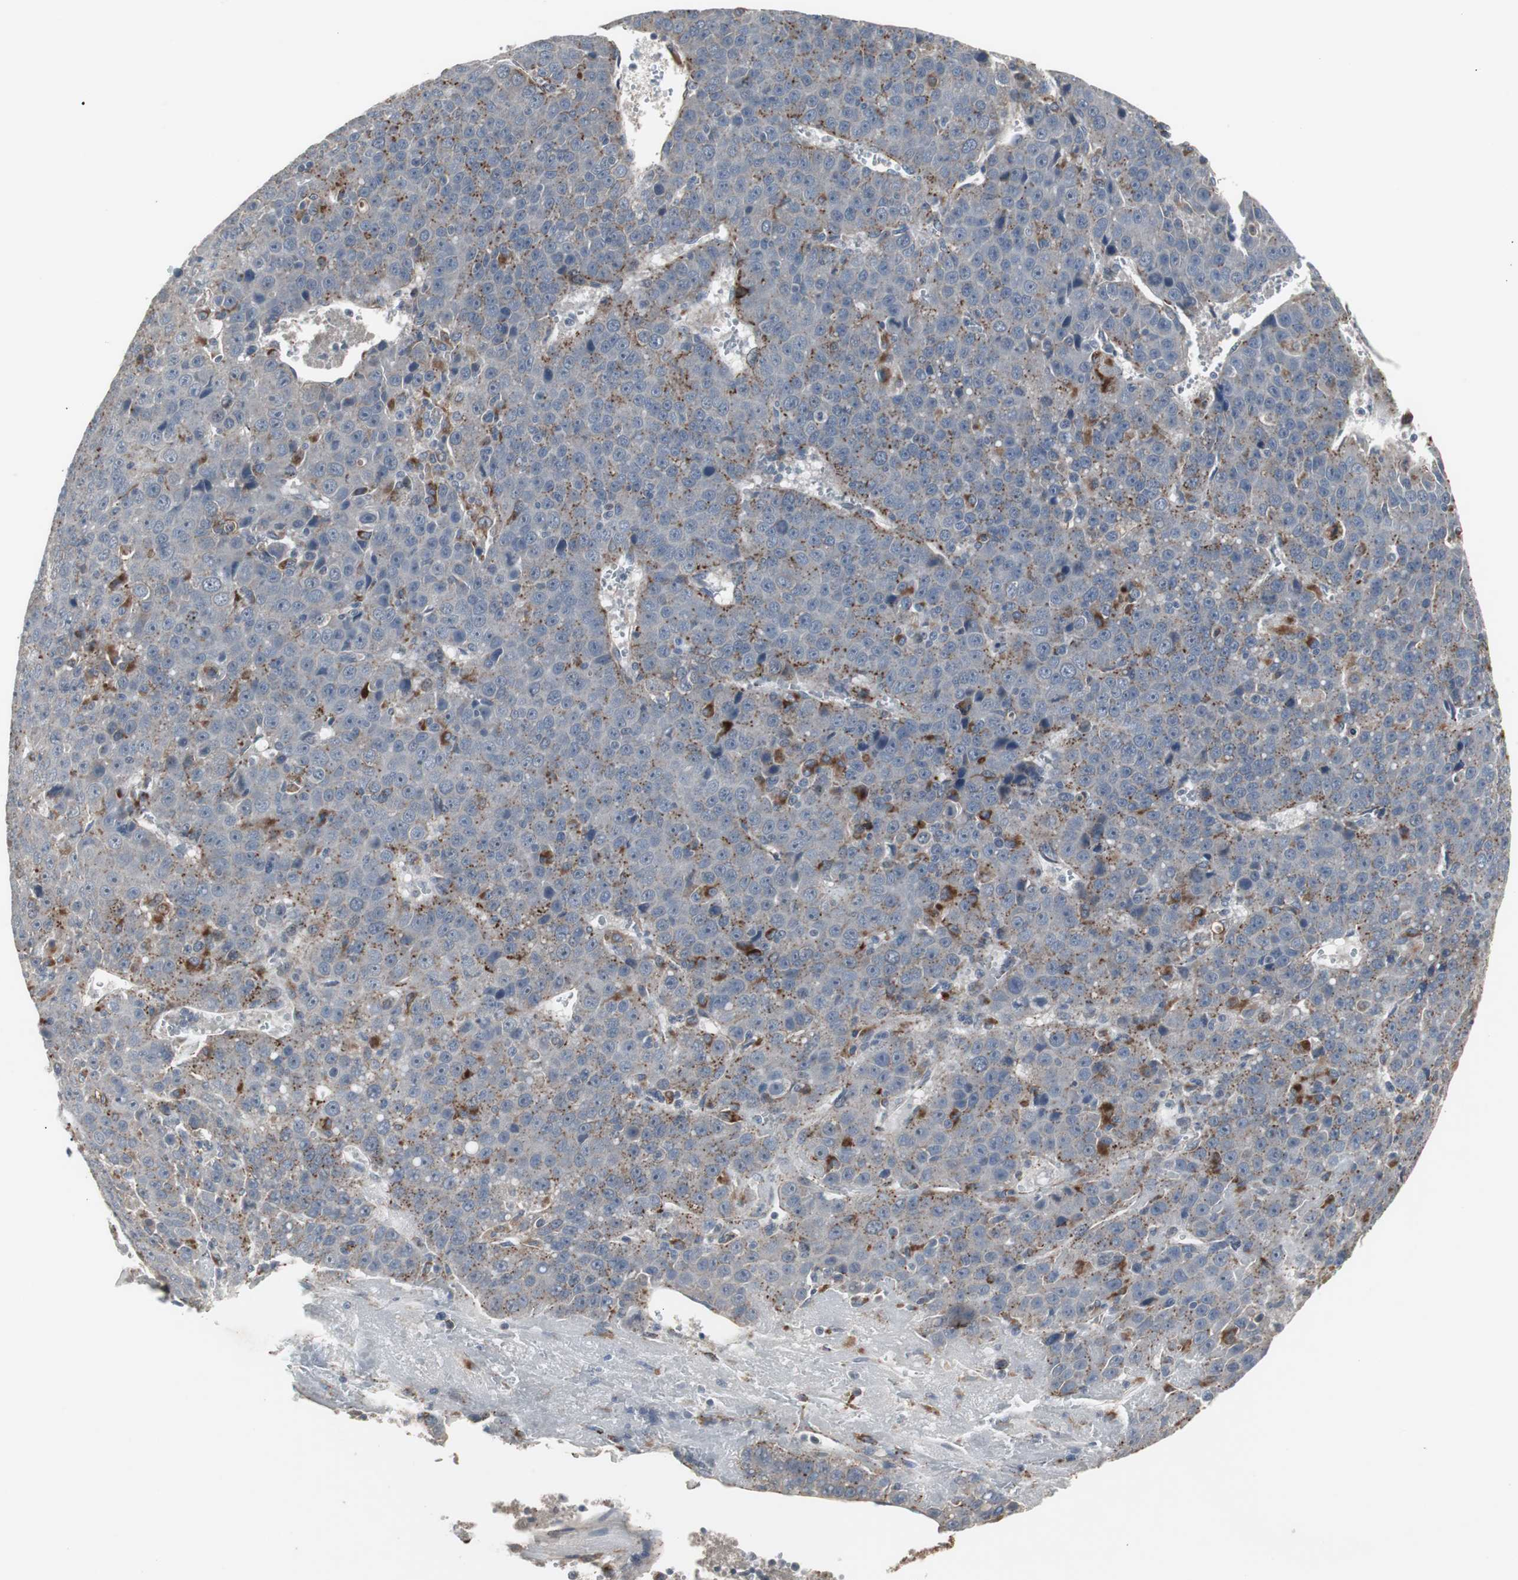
{"staining": {"intensity": "strong", "quantity": "25%-75%", "location": "cytoplasmic/membranous"}, "tissue": "liver cancer", "cell_type": "Tumor cells", "image_type": "cancer", "snomed": [{"axis": "morphology", "description": "Carcinoma, Hepatocellular, NOS"}, {"axis": "topography", "description": "Liver"}], "caption": "Immunohistochemical staining of human hepatocellular carcinoma (liver) demonstrates high levels of strong cytoplasmic/membranous protein positivity in approximately 25%-75% of tumor cells.", "gene": "GBA1", "patient": {"sex": "female", "age": 53}}